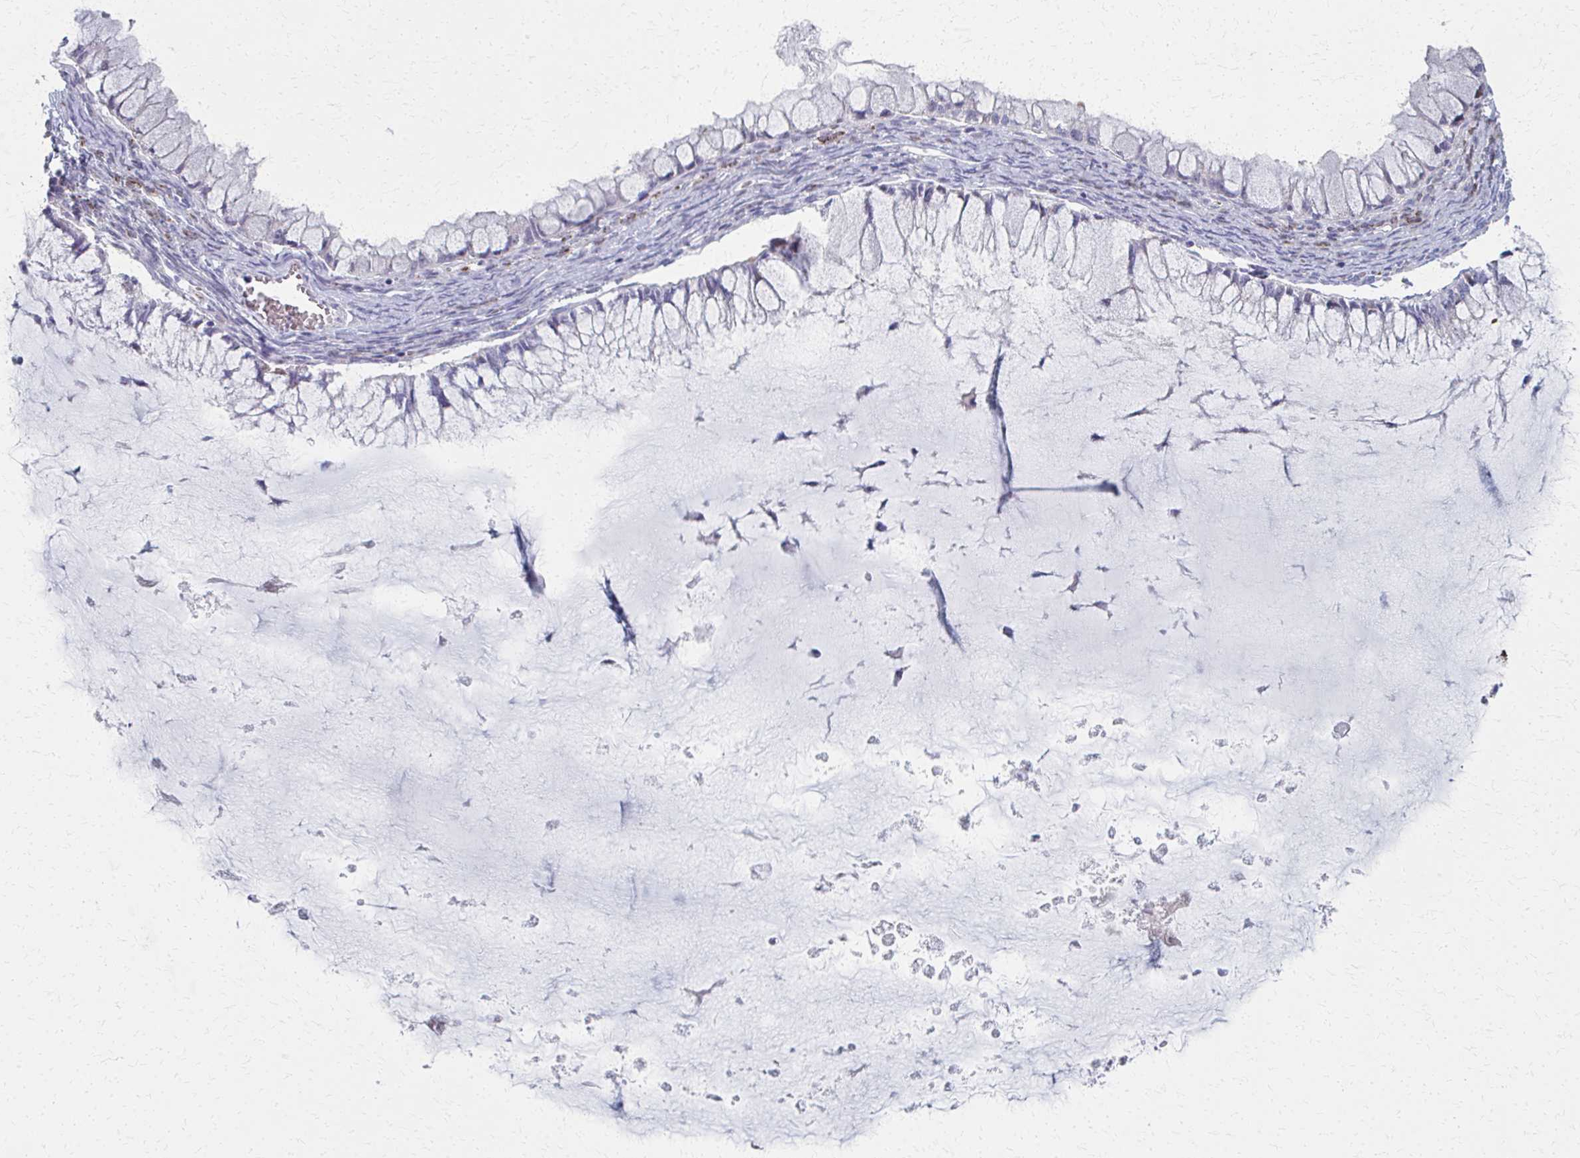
{"staining": {"intensity": "negative", "quantity": "none", "location": "none"}, "tissue": "colorectal cancer", "cell_type": "Tumor cells", "image_type": "cancer", "snomed": [{"axis": "morphology", "description": "Adenocarcinoma, NOS"}, {"axis": "topography", "description": "Colon"}], "caption": "Immunohistochemistry of colorectal adenocarcinoma shows no positivity in tumor cells.", "gene": "MS4A2", "patient": {"sex": "female", "age": 67}}